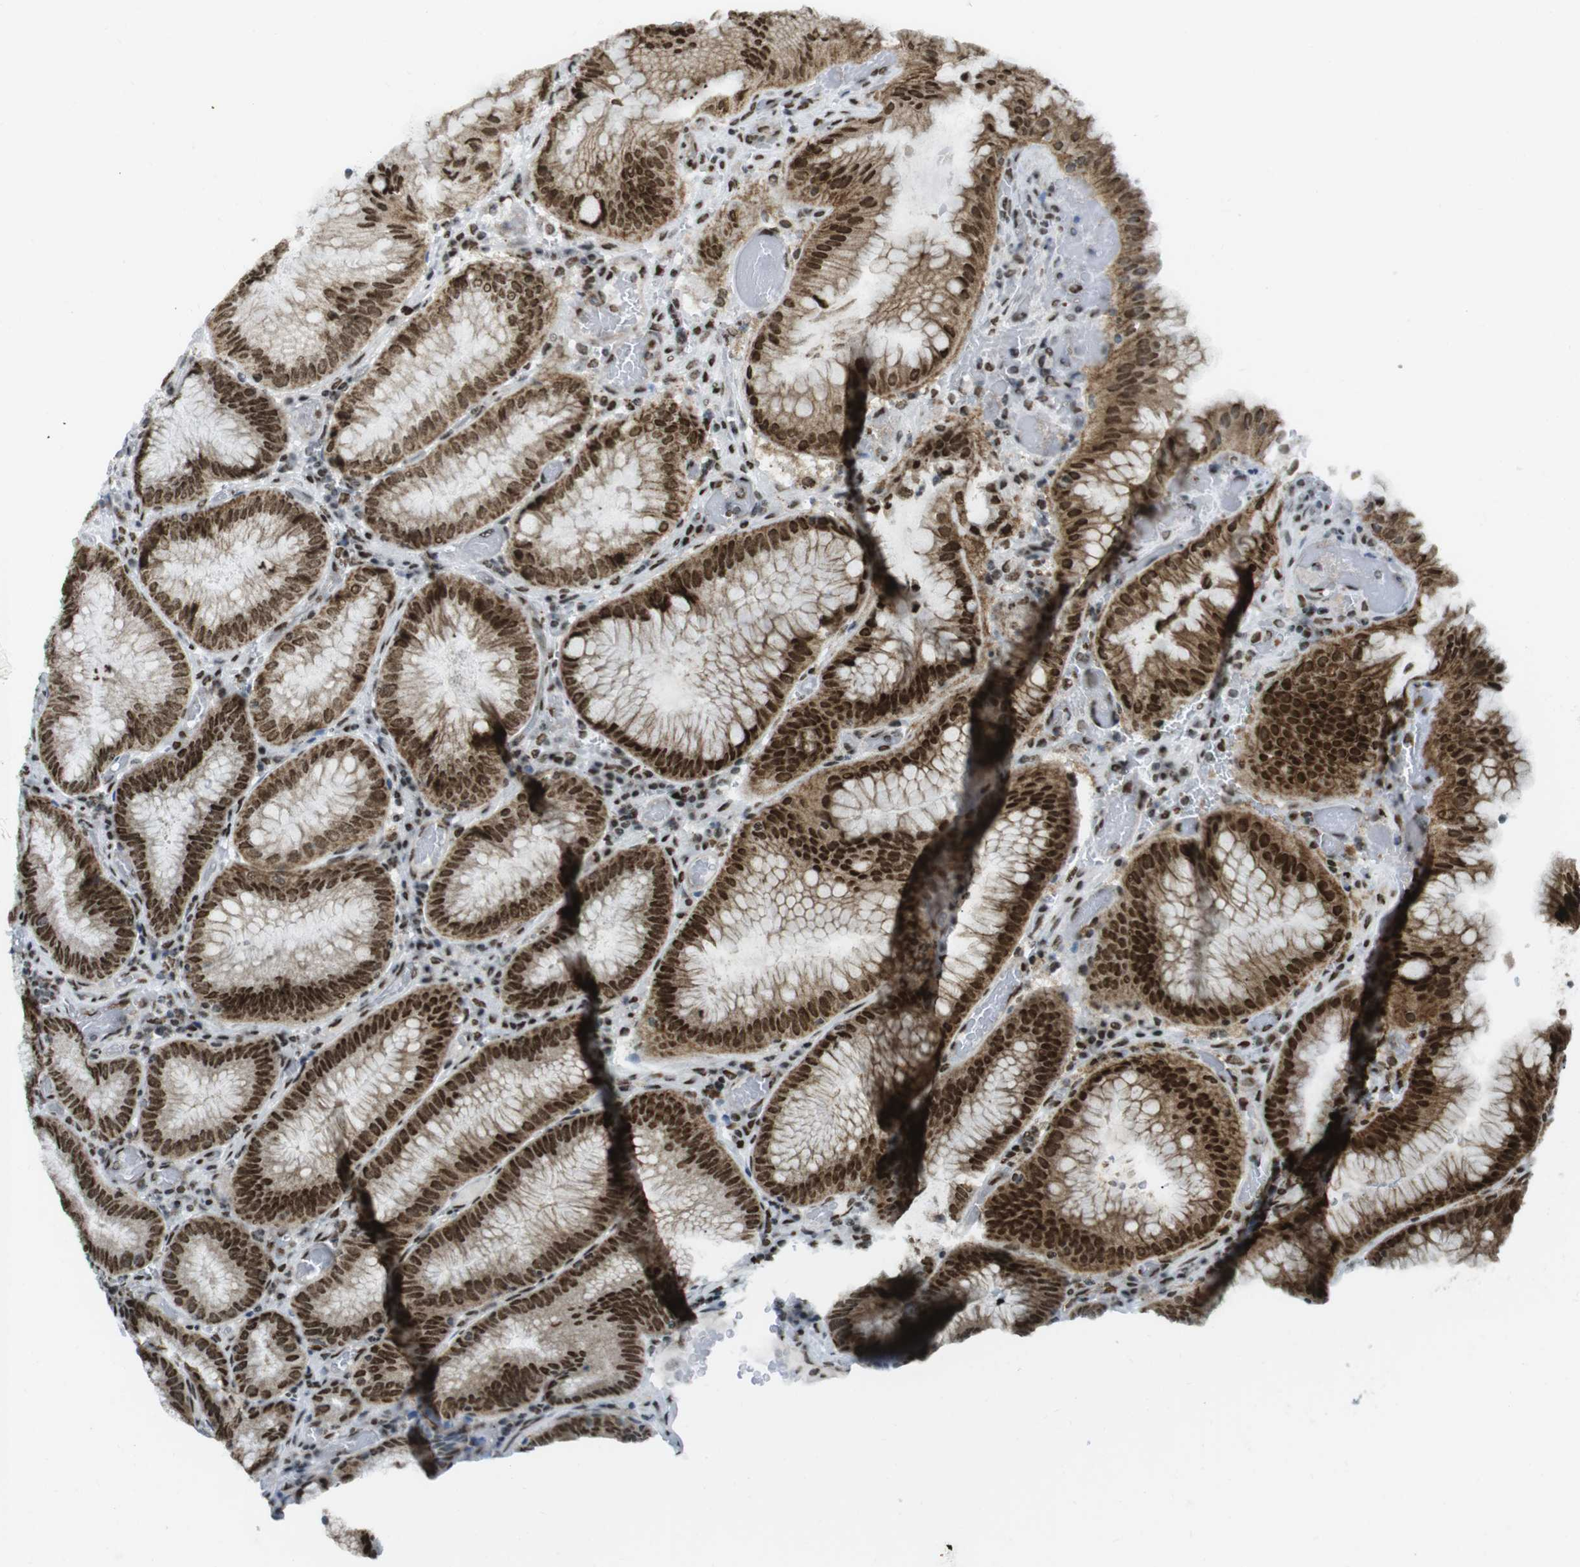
{"staining": {"intensity": "strong", "quantity": ">75%", "location": "cytoplasmic/membranous,nuclear"}, "tissue": "stomach", "cell_type": "Glandular cells", "image_type": "normal", "snomed": [{"axis": "morphology", "description": "Normal tissue, NOS"}, {"axis": "morphology", "description": "Carcinoid, malignant, NOS"}, {"axis": "topography", "description": "Stomach, upper"}], "caption": "About >75% of glandular cells in benign human stomach display strong cytoplasmic/membranous,nuclear protein expression as visualized by brown immunohistochemical staining.", "gene": "ARID1A", "patient": {"sex": "male", "age": 39}}